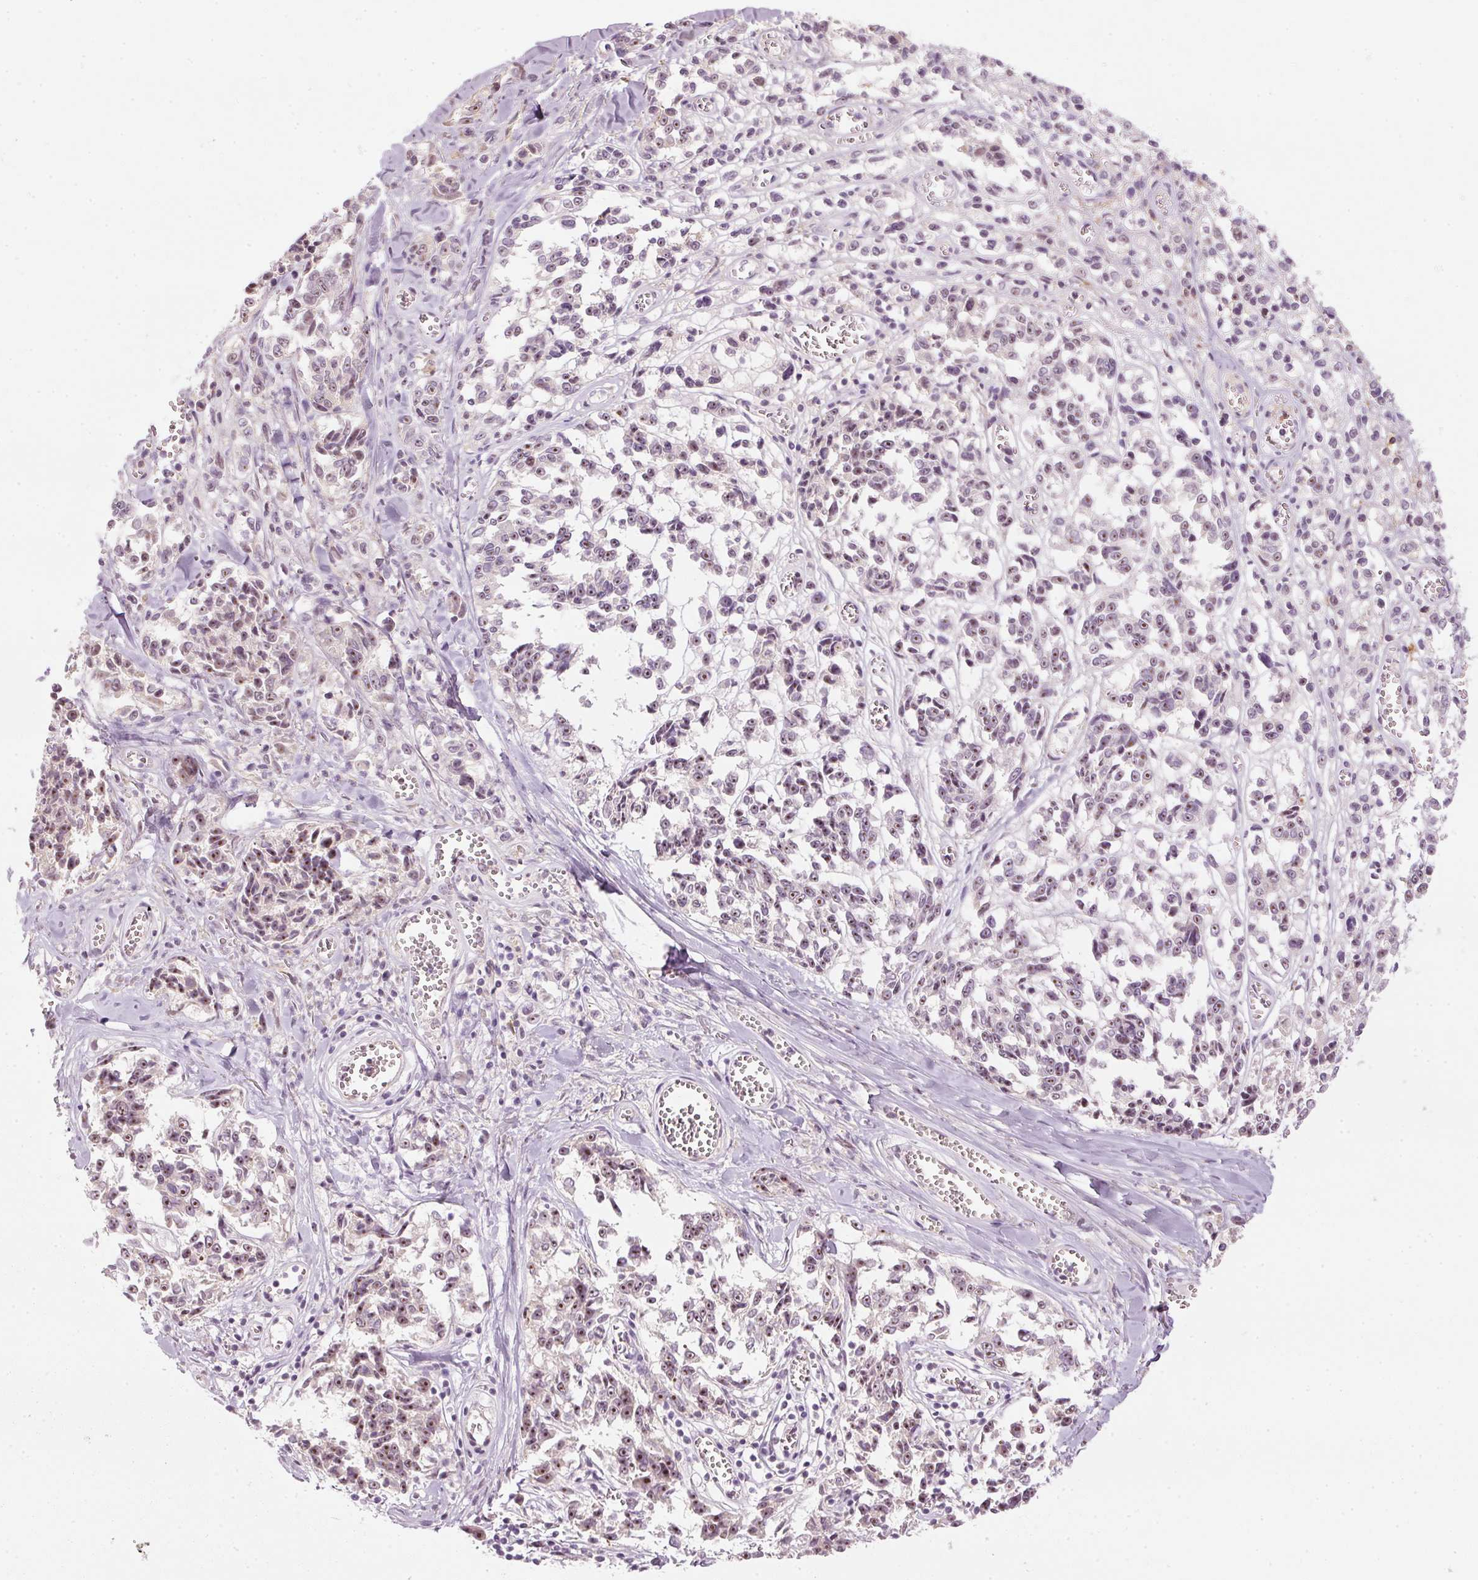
{"staining": {"intensity": "weak", "quantity": ">75%", "location": "nuclear"}, "tissue": "melanoma", "cell_type": "Tumor cells", "image_type": "cancer", "snomed": [{"axis": "morphology", "description": "Malignant melanoma, NOS"}, {"axis": "topography", "description": "Skin"}], "caption": "Immunohistochemistry (IHC) of malignant melanoma shows low levels of weak nuclear staining in approximately >75% of tumor cells.", "gene": "VCAM1", "patient": {"sex": "female", "age": 64}}